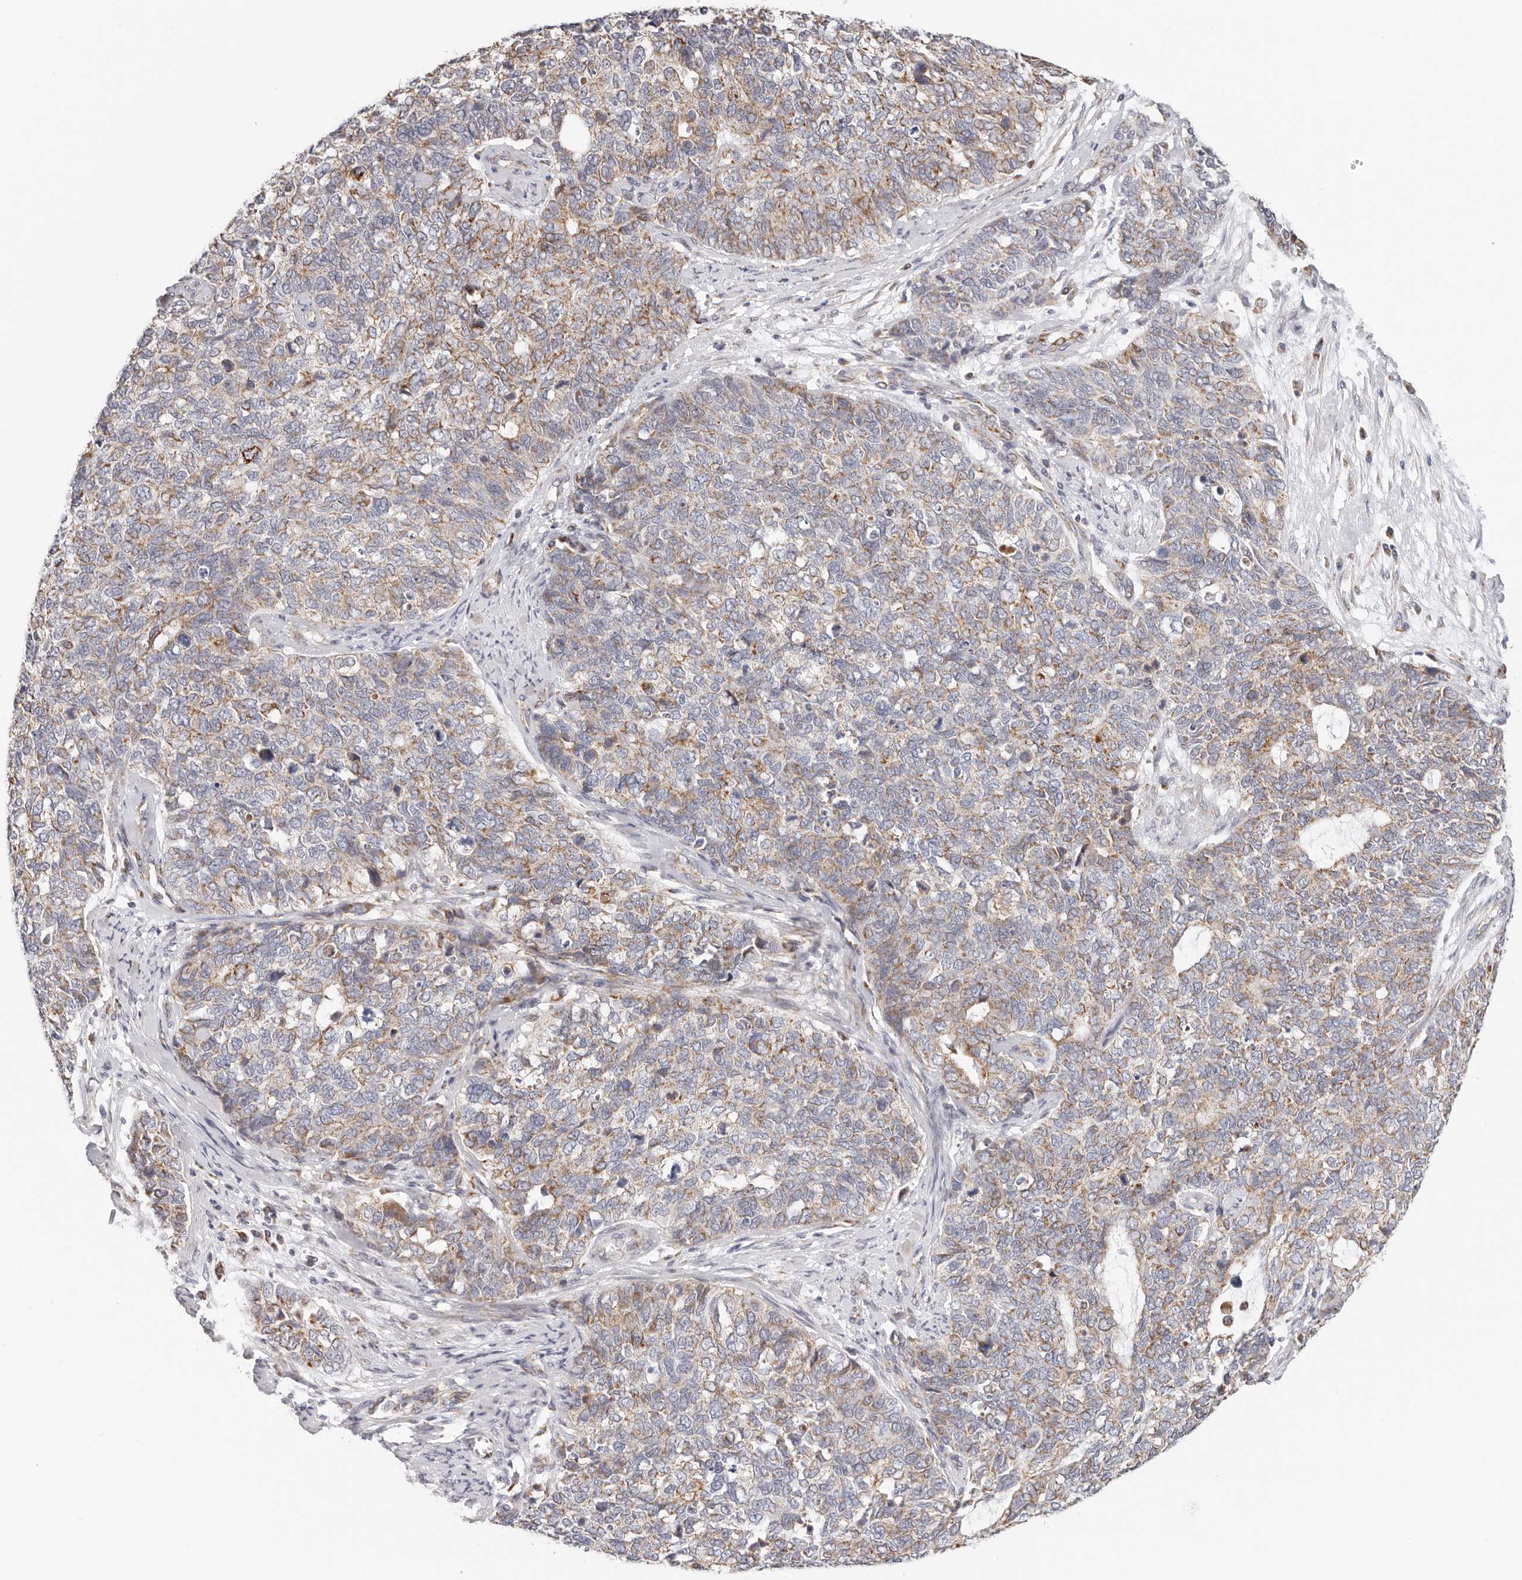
{"staining": {"intensity": "moderate", "quantity": "25%-75%", "location": "cytoplasmic/membranous"}, "tissue": "cervical cancer", "cell_type": "Tumor cells", "image_type": "cancer", "snomed": [{"axis": "morphology", "description": "Squamous cell carcinoma, NOS"}, {"axis": "topography", "description": "Cervix"}], "caption": "This is a histology image of immunohistochemistry staining of cervical cancer, which shows moderate expression in the cytoplasmic/membranous of tumor cells.", "gene": "AFDN", "patient": {"sex": "female", "age": 63}}